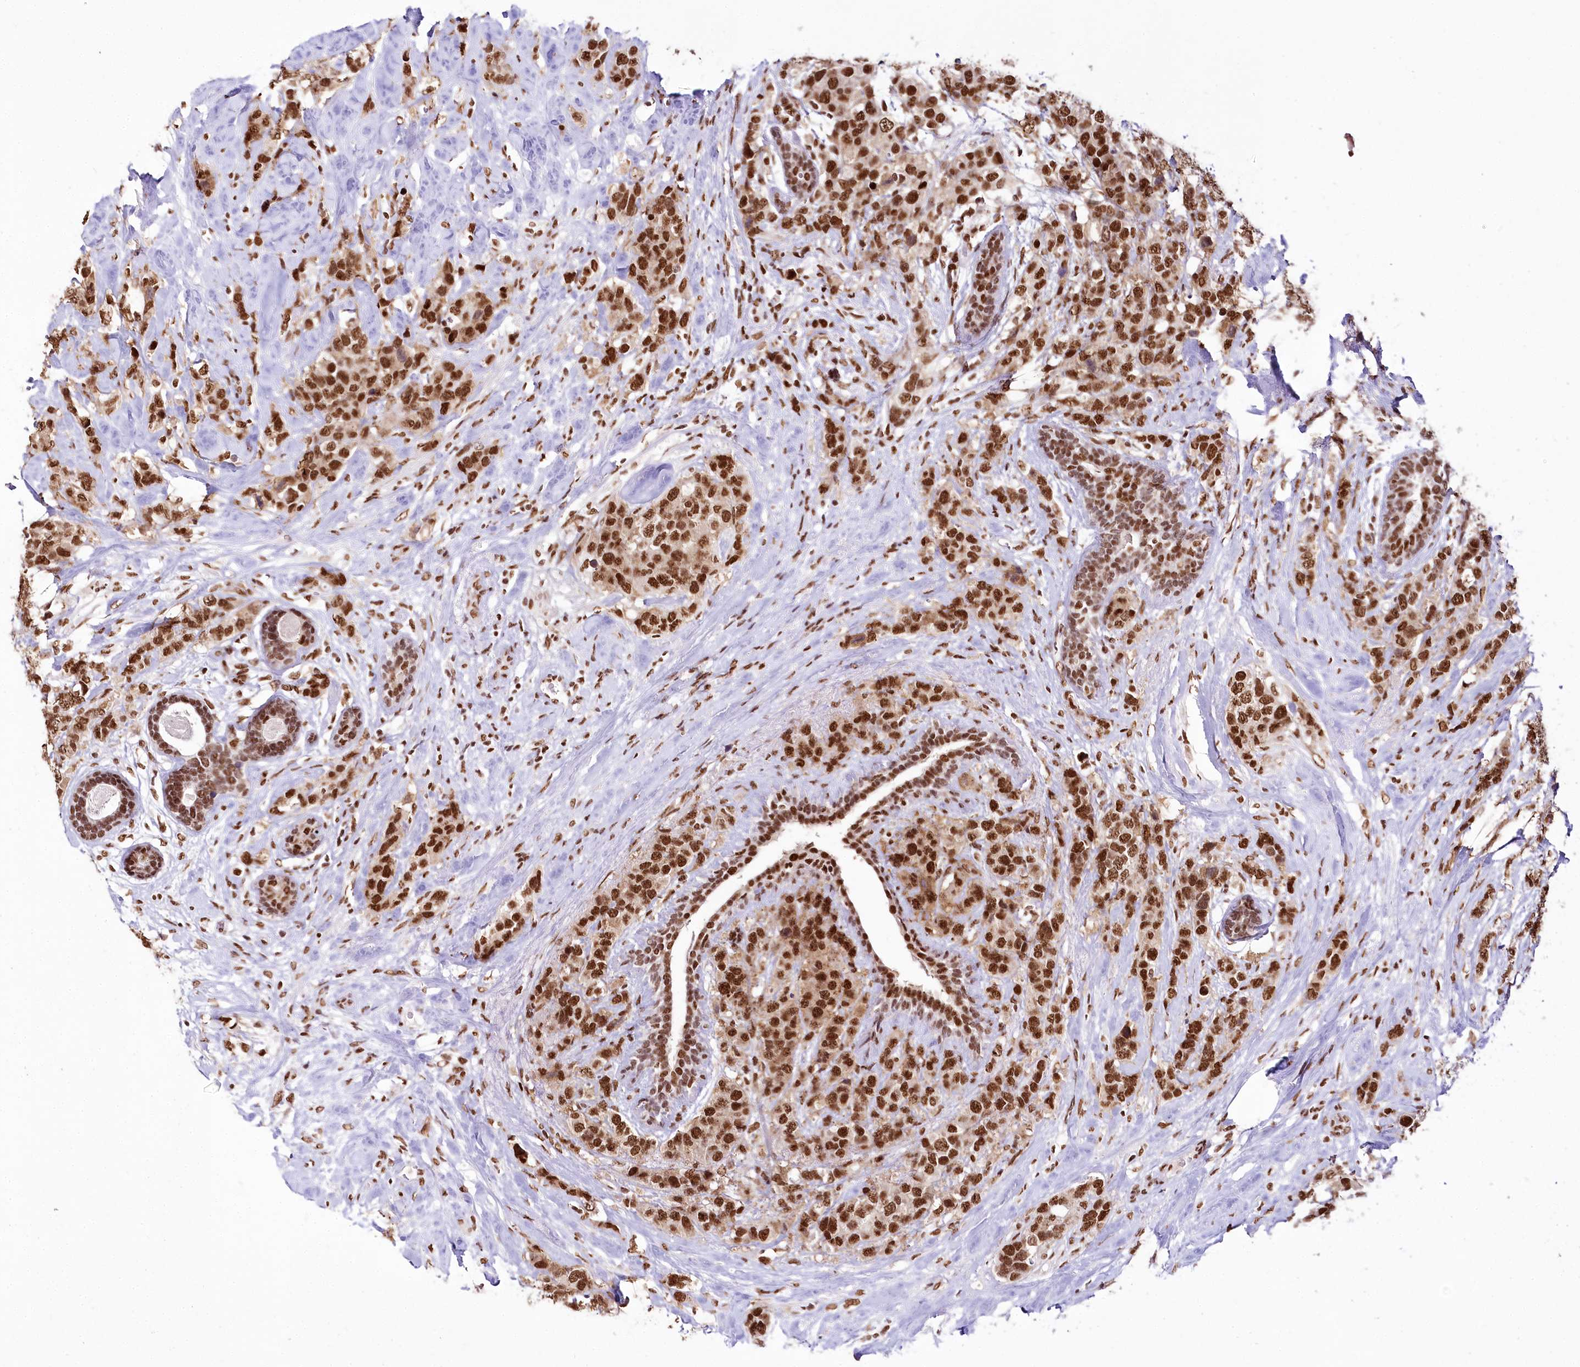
{"staining": {"intensity": "strong", "quantity": ">75%", "location": "nuclear"}, "tissue": "breast cancer", "cell_type": "Tumor cells", "image_type": "cancer", "snomed": [{"axis": "morphology", "description": "Lobular carcinoma"}, {"axis": "topography", "description": "Breast"}], "caption": "Immunohistochemical staining of human breast cancer shows high levels of strong nuclear positivity in about >75% of tumor cells.", "gene": "SMARCE1", "patient": {"sex": "female", "age": 59}}